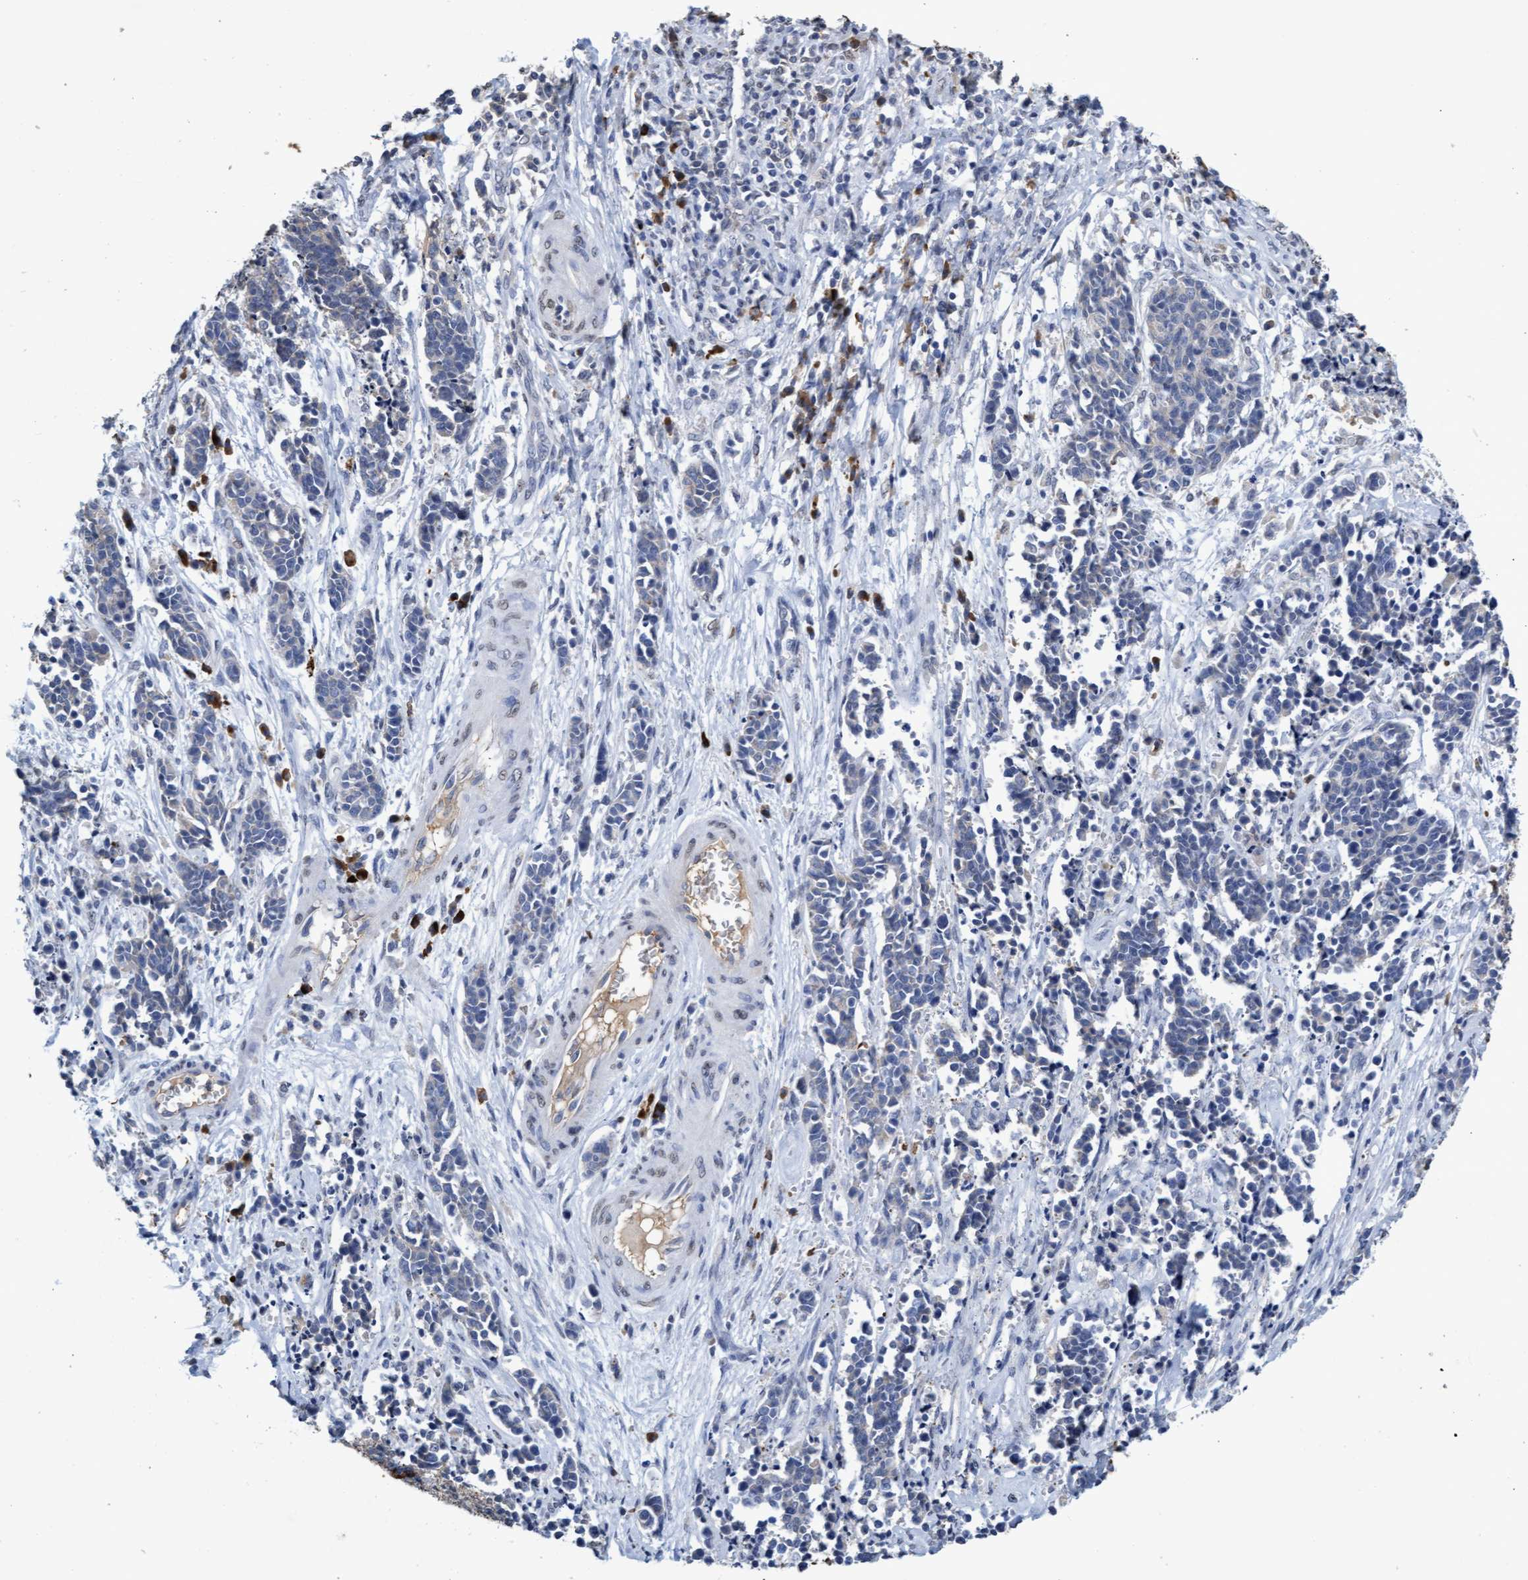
{"staining": {"intensity": "negative", "quantity": "none", "location": "none"}, "tissue": "cervical cancer", "cell_type": "Tumor cells", "image_type": "cancer", "snomed": [{"axis": "morphology", "description": "Squamous cell carcinoma, NOS"}, {"axis": "topography", "description": "Cervix"}], "caption": "Human cervical cancer (squamous cell carcinoma) stained for a protein using immunohistochemistry demonstrates no expression in tumor cells.", "gene": "GPR39", "patient": {"sex": "female", "age": 35}}